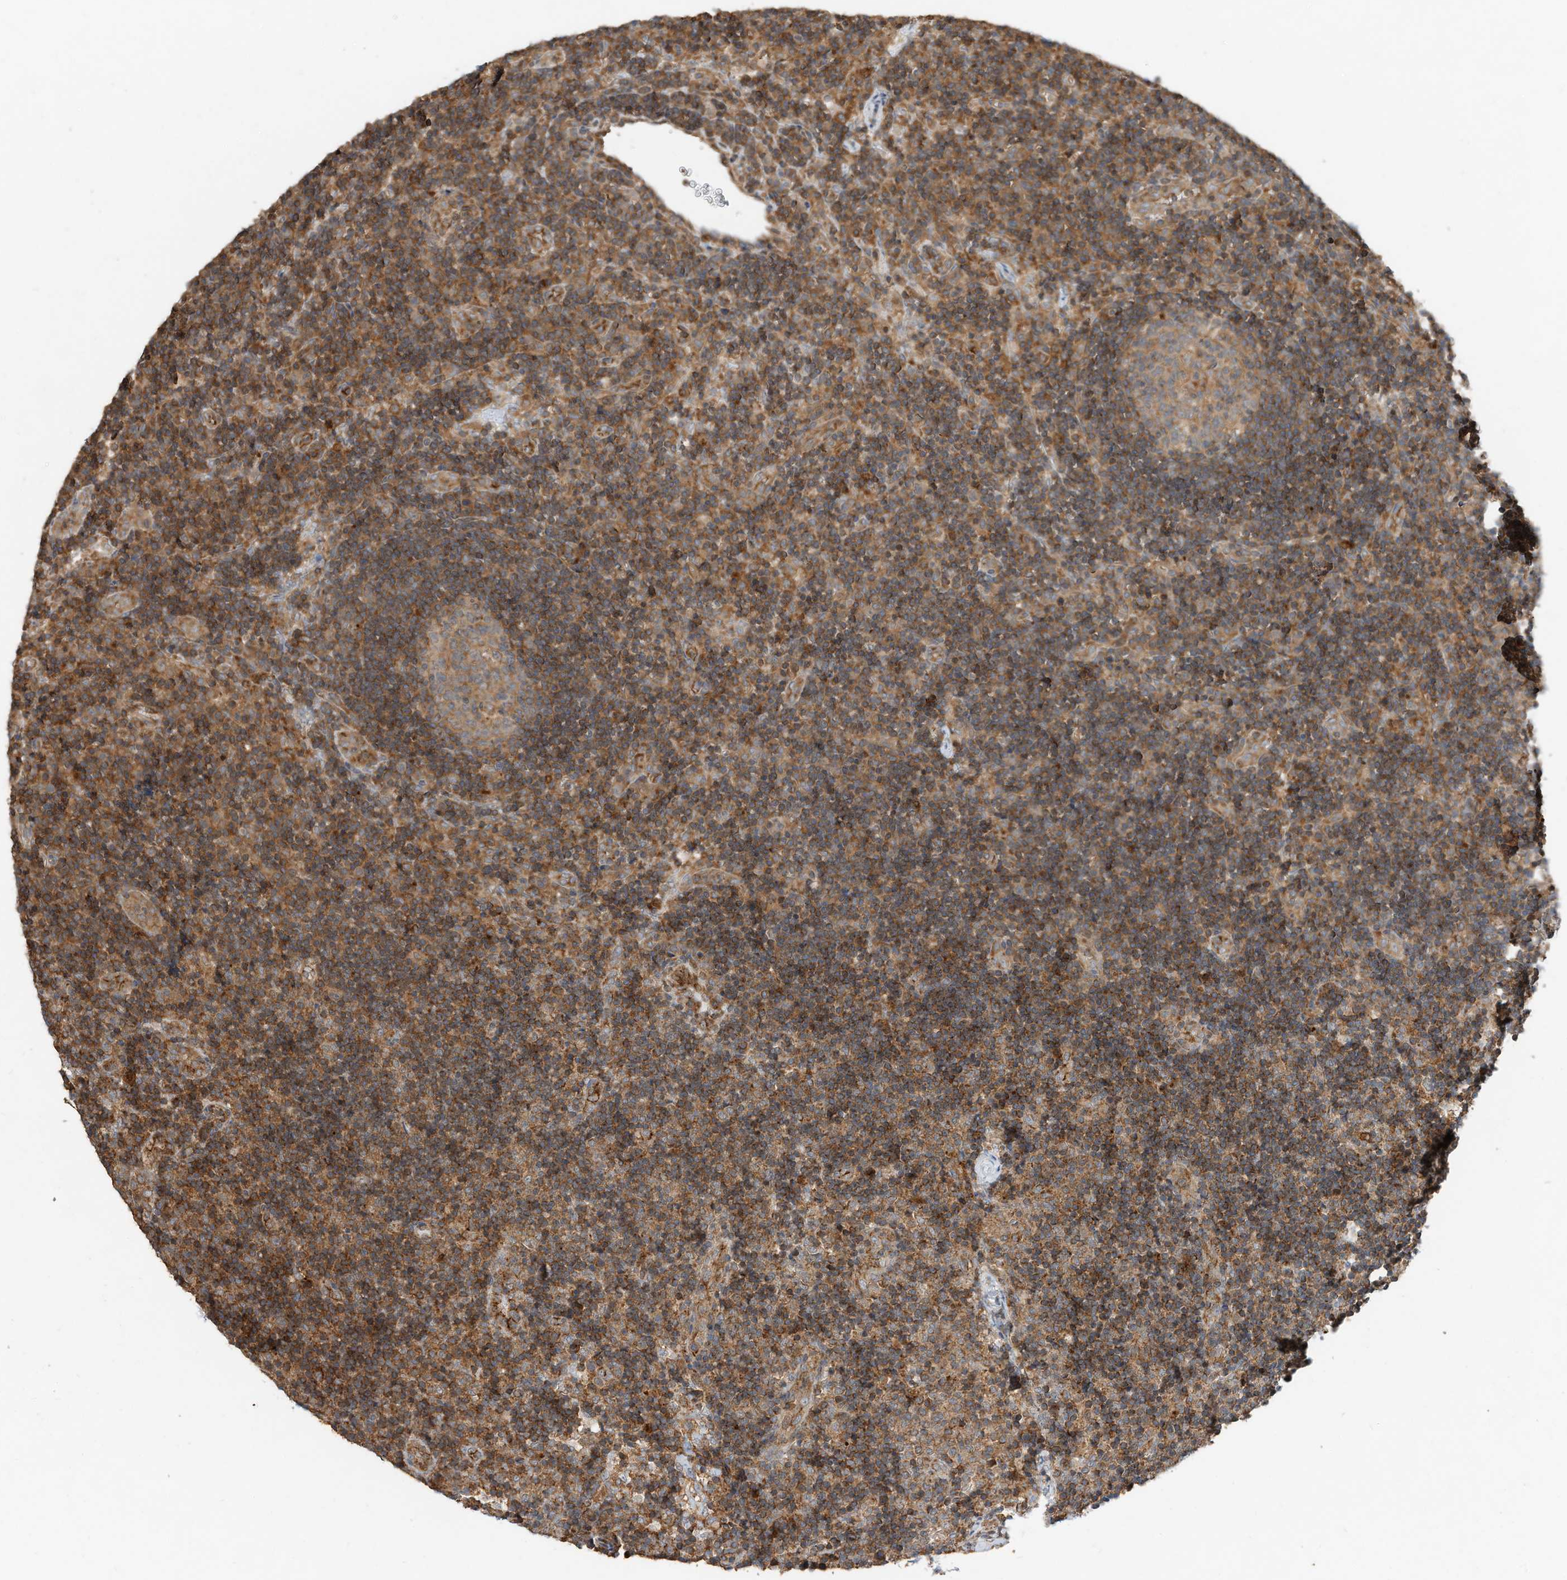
{"staining": {"intensity": "moderate", "quantity": "<25%", "location": "cytoplasmic/membranous"}, "tissue": "lymph node", "cell_type": "Germinal center cells", "image_type": "normal", "snomed": [{"axis": "morphology", "description": "Normal tissue, NOS"}, {"axis": "topography", "description": "Lymph node"}], "caption": "Lymph node was stained to show a protein in brown. There is low levels of moderate cytoplasmic/membranous staining in about <25% of germinal center cells.", "gene": "CPAMD8", "patient": {"sex": "female", "age": 22}}